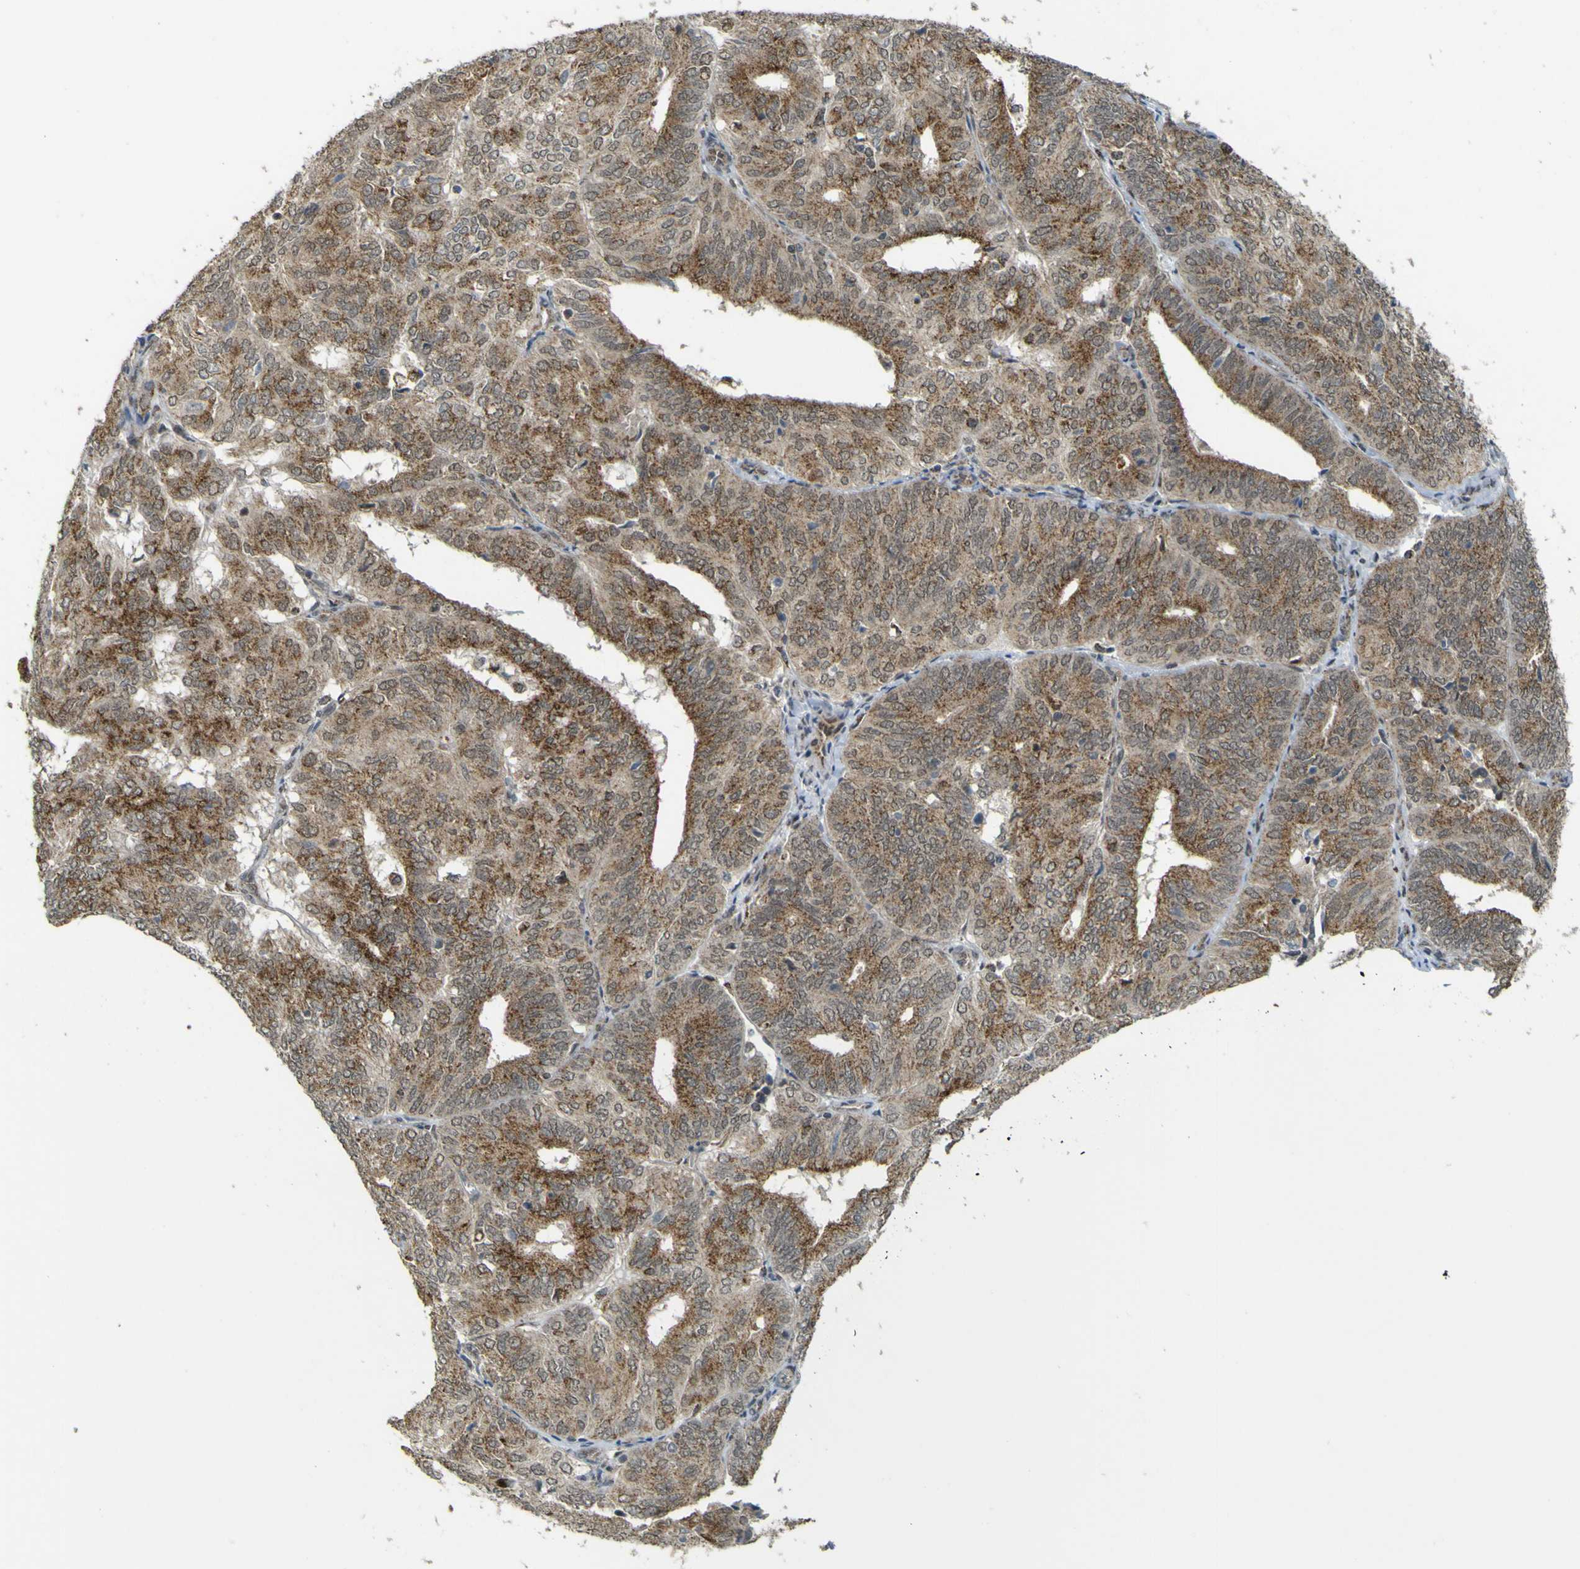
{"staining": {"intensity": "moderate", "quantity": ">75%", "location": "cytoplasmic/membranous"}, "tissue": "endometrial cancer", "cell_type": "Tumor cells", "image_type": "cancer", "snomed": [{"axis": "morphology", "description": "Adenocarcinoma, NOS"}, {"axis": "topography", "description": "Uterus"}], "caption": "DAB (3,3'-diaminobenzidine) immunohistochemical staining of adenocarcinoma (endometrial) reveals moderate cytoplasmic/membranous protein staining in about >75% of tumor cells. (DAB = brown stain, brightfield microscopy at high magnification).", "gene": "ACBD5", "patient": {"sex": "female", "age": 60}}